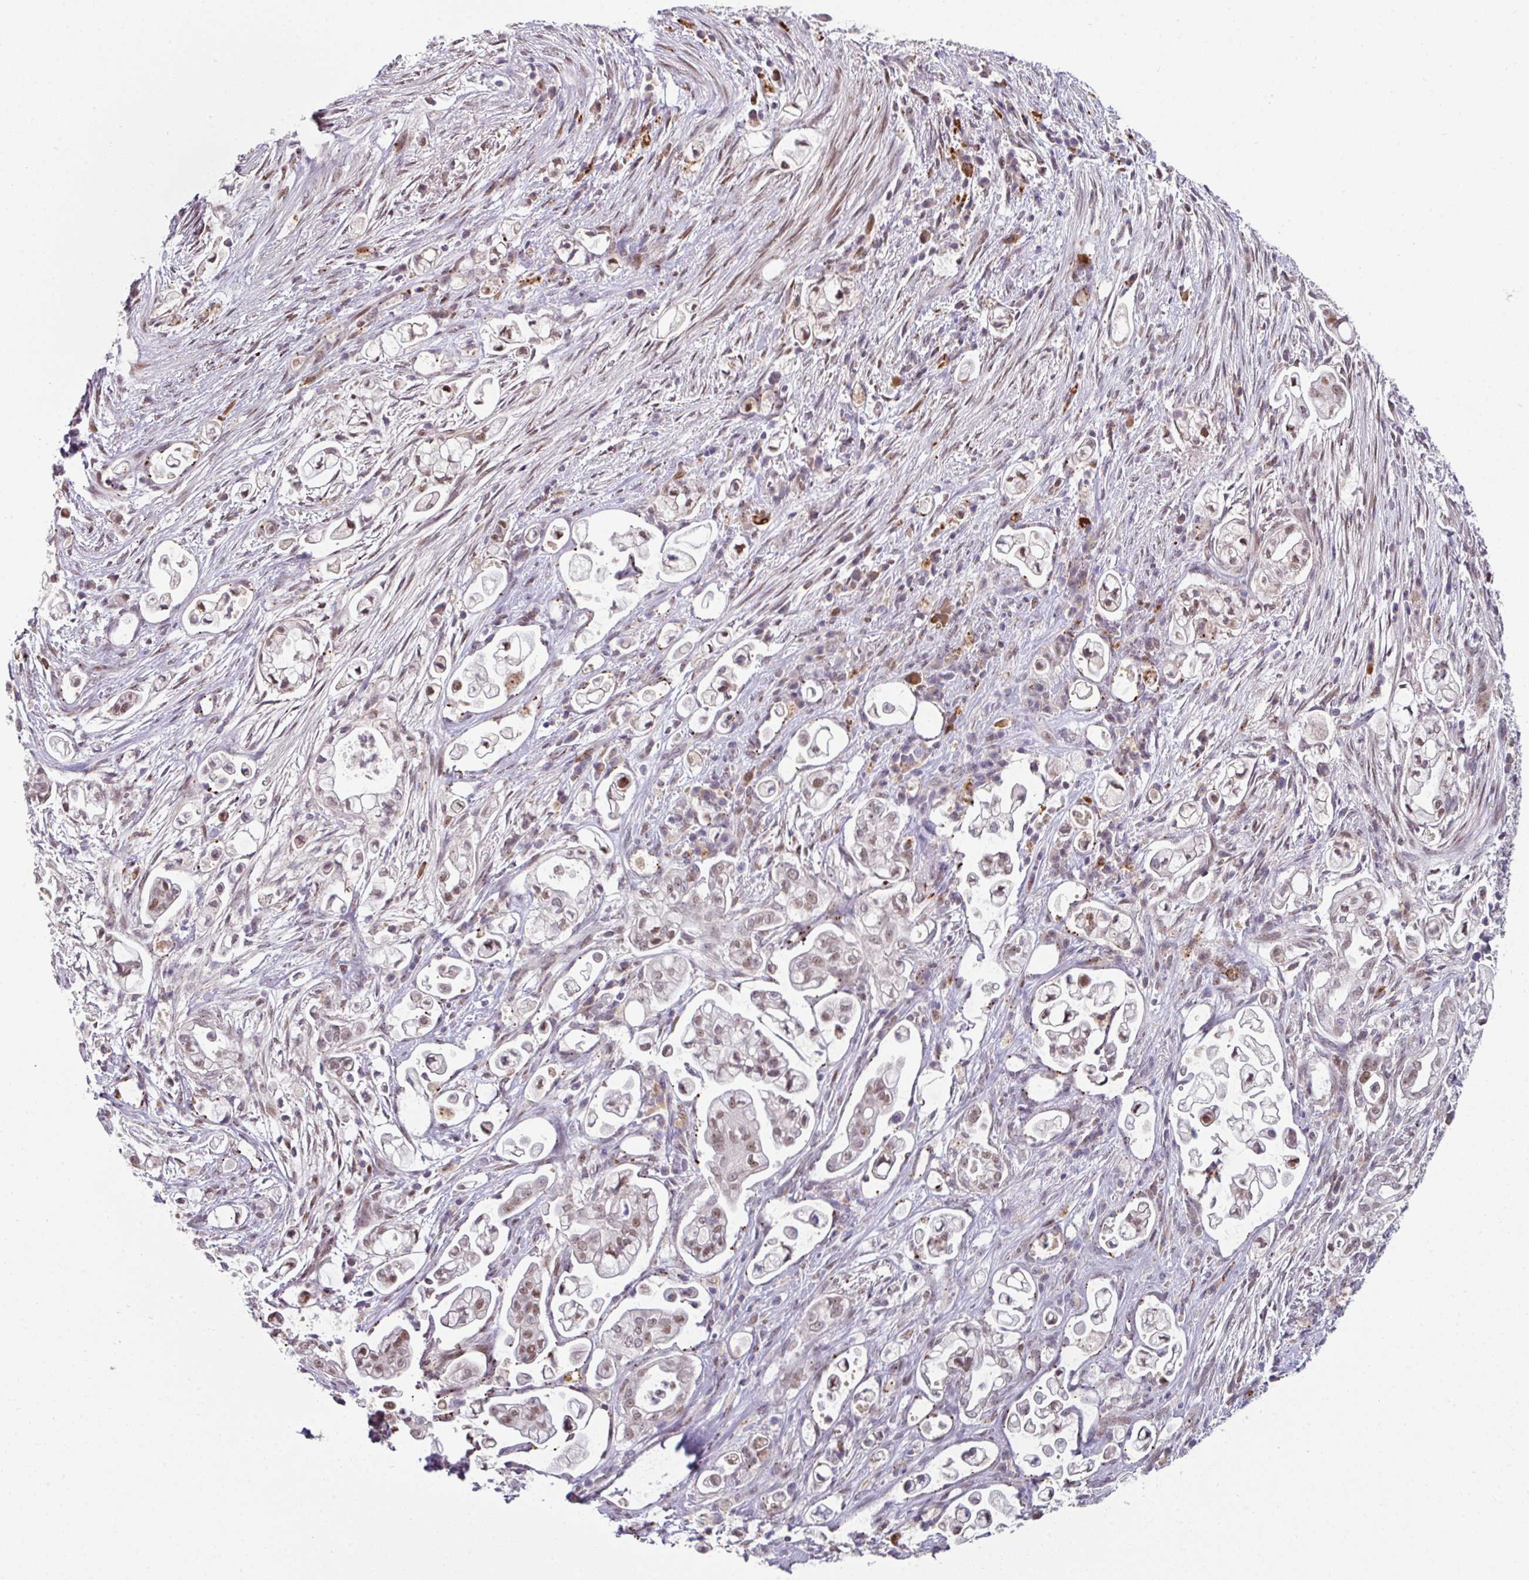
{"staining": {"intensity": "weak", "quantity": "25%-75%", "location": "nuclear"}, "tissue": "pancreatic cancer", "cell_type": "Tumor cells", "image_type": "cancer", "snomed": [{"axis": "morphology", "description": "Adenocarcinoma, NOS"}, {"axis": "topography", "description": "Pancreas"}], "caption": "Approximately 25%-75% of tumor cells in human pancreatic cancer (adenocarcinoma) exhibit weak nuclear protein positivity as visualized by brown immunohistochemical staining.", "gene": "SWSAP1", "patient": {"sex": "female", "age": 69}}